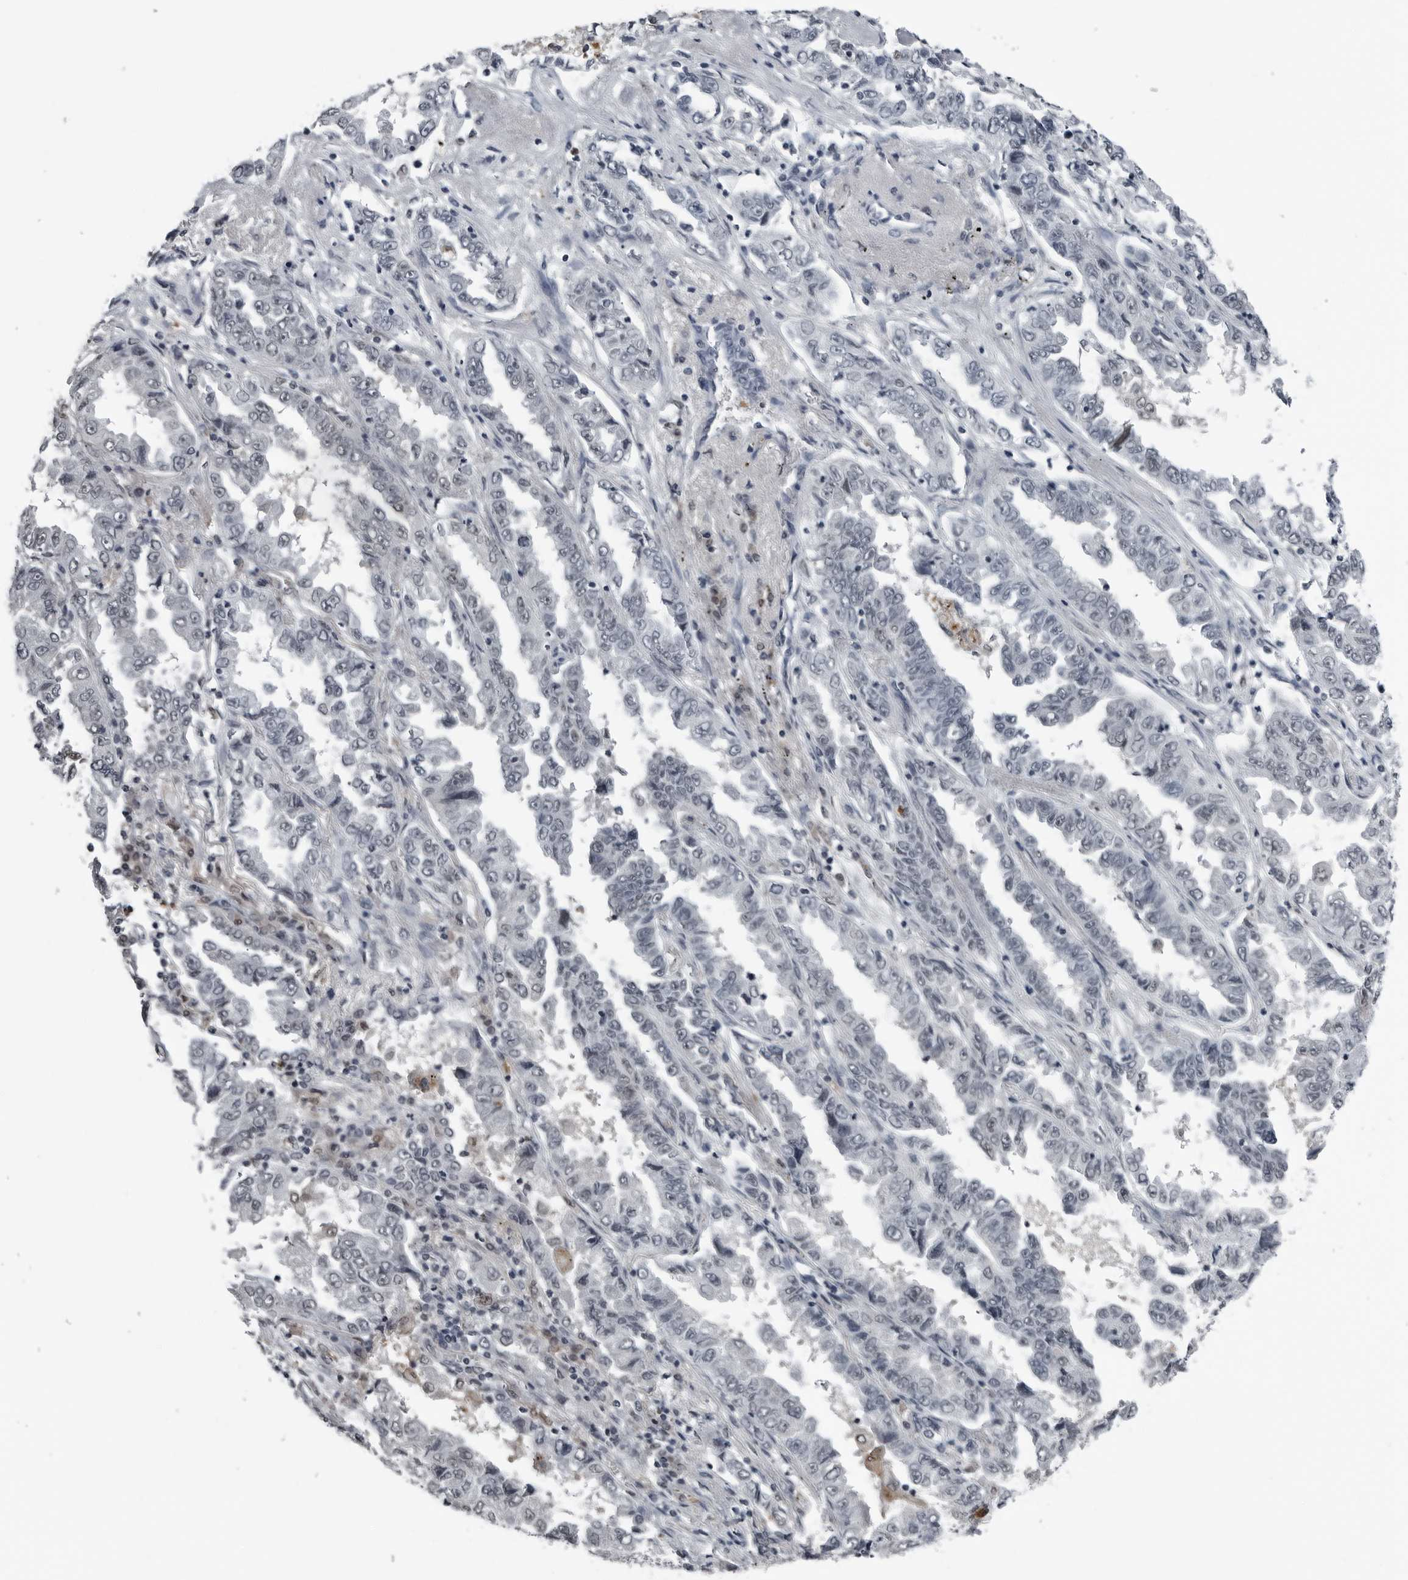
{"staining": {"intensity": "weak", "quantity": "25%-75%", "location": "nuclear"}, "tissue": "lung cancer", "cell_type": "Tumor cells", "image_type": "cancer", "snomed": [{"axis": "morphology", "description": "Adenocarcinoma, NOS"}, {"axis": "topography", "description": "Lung"}], "caption": "A low amount of weak nuclear positivity is appreciated in about 25%-75% of tumor cells in lung cancer (adenocarcinoma) tissue. (DAB (3,3'-diaminobenzidine) IHC with brightfield microscopy, high magnification).", "gene": "AKR1A1", "patient": {"sex": "female", "age": 51}}